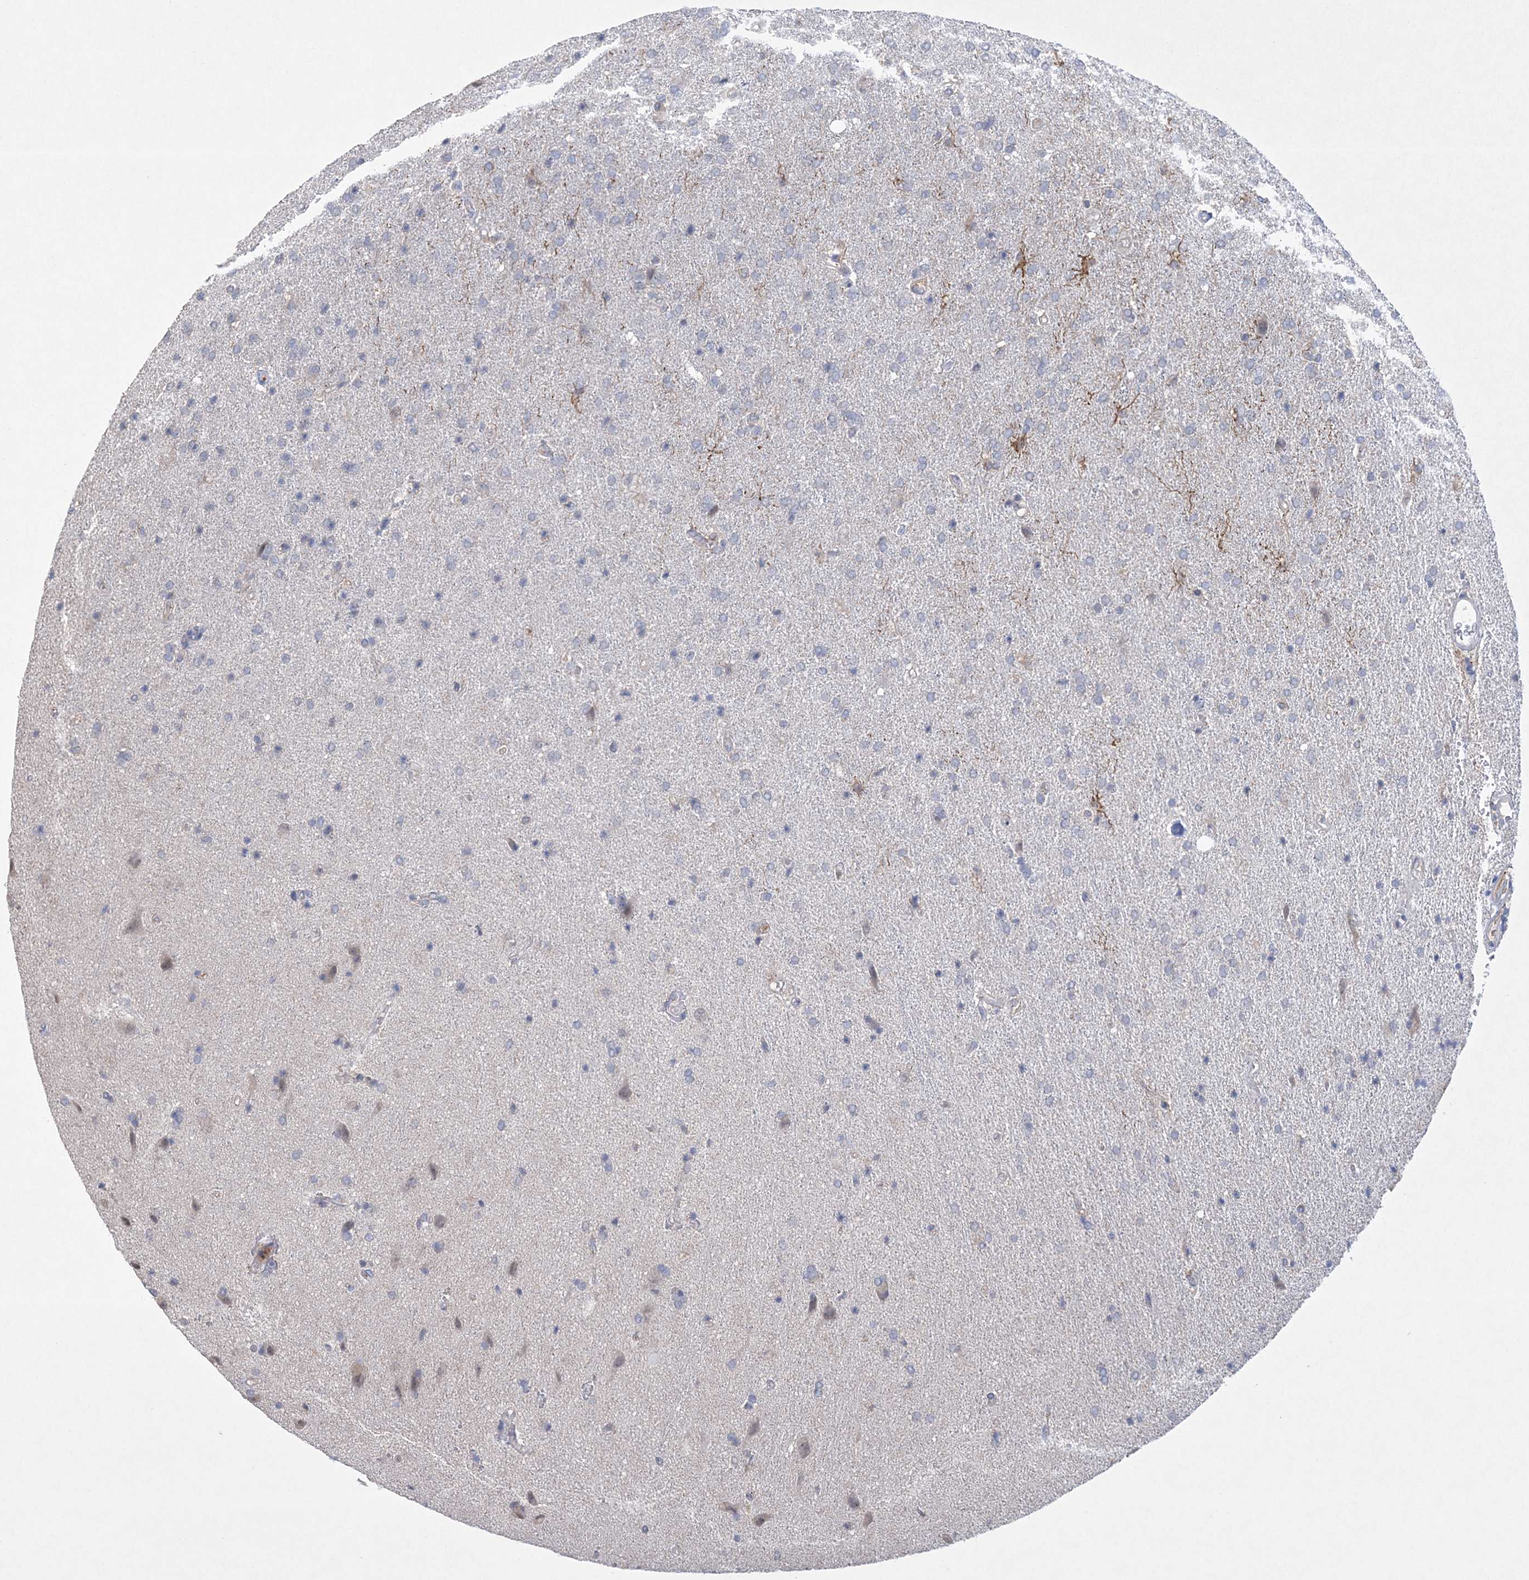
{"staining": {"intensity": "negative", "quantity": "none", "location": "none"}, "tissue": "glioma", "cell_type": "Tumor cells", "image_type": "cancer", "snomed": [{"axis": "morphology", "description": "Glioma, malignant, High grade"}, {"axis": "topography", "description": "Brain"}], "caption": "Immunohistochemical staining of glioma shows no significant staining in tumor cells.", "gene": "DPCD", "patient": {"sex": "male", "age": 72}}